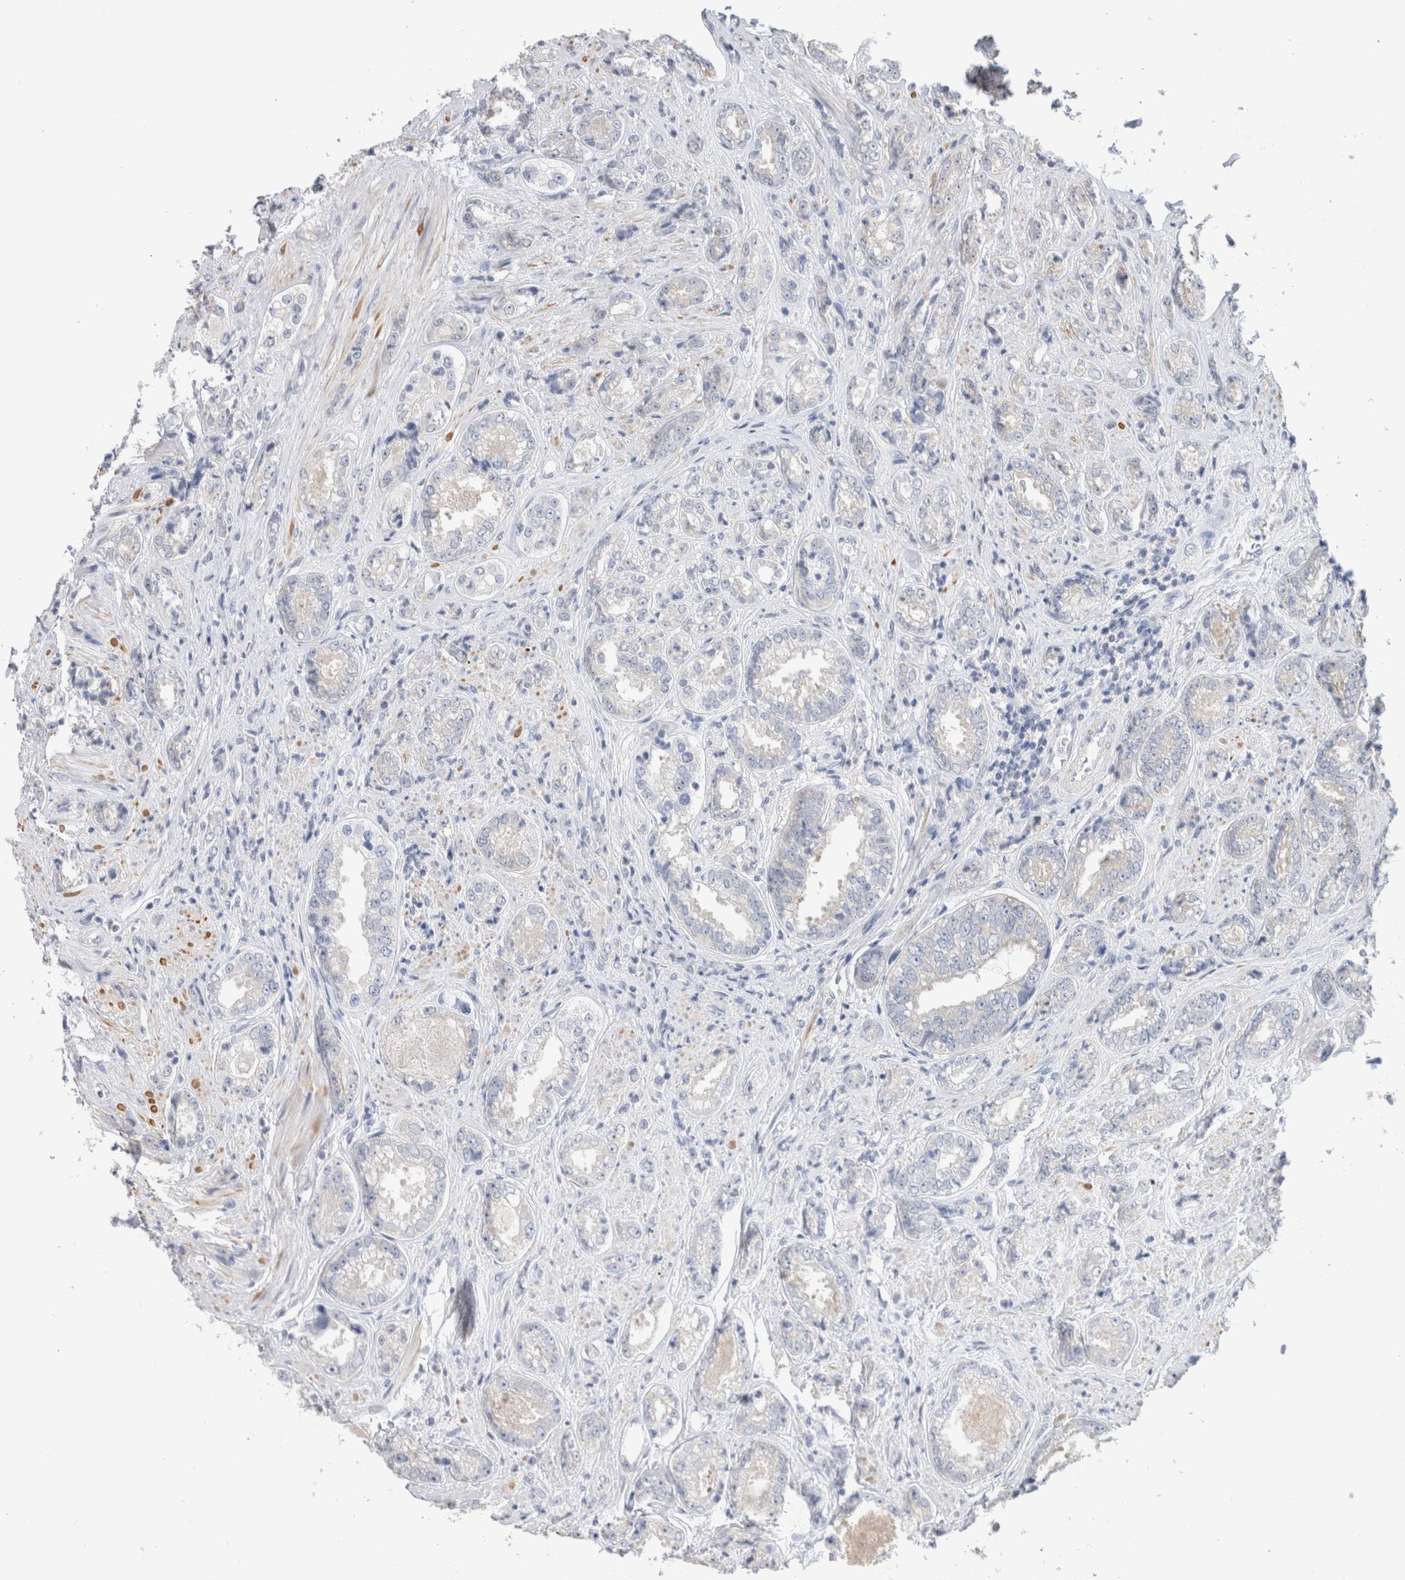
{"staining": {"intensity": "negative", "quantity": "none", "location": "none"}, "tissue": "prostate cancer", "cell_type": "Tumor cells", "image_type": "cancer", "snomed": [{"axis": "morphology", "description": "Adenocarcinoma, High grade"}, {"axis": "topography", "description": "Prostate"}], "caption": "A micrograph of human prostate cancer (high-grade adenocarcinoma) is negative for staining in tumor cells.", "gene": "NDOR1", "patient": {"sex": "male", "age": 61}}